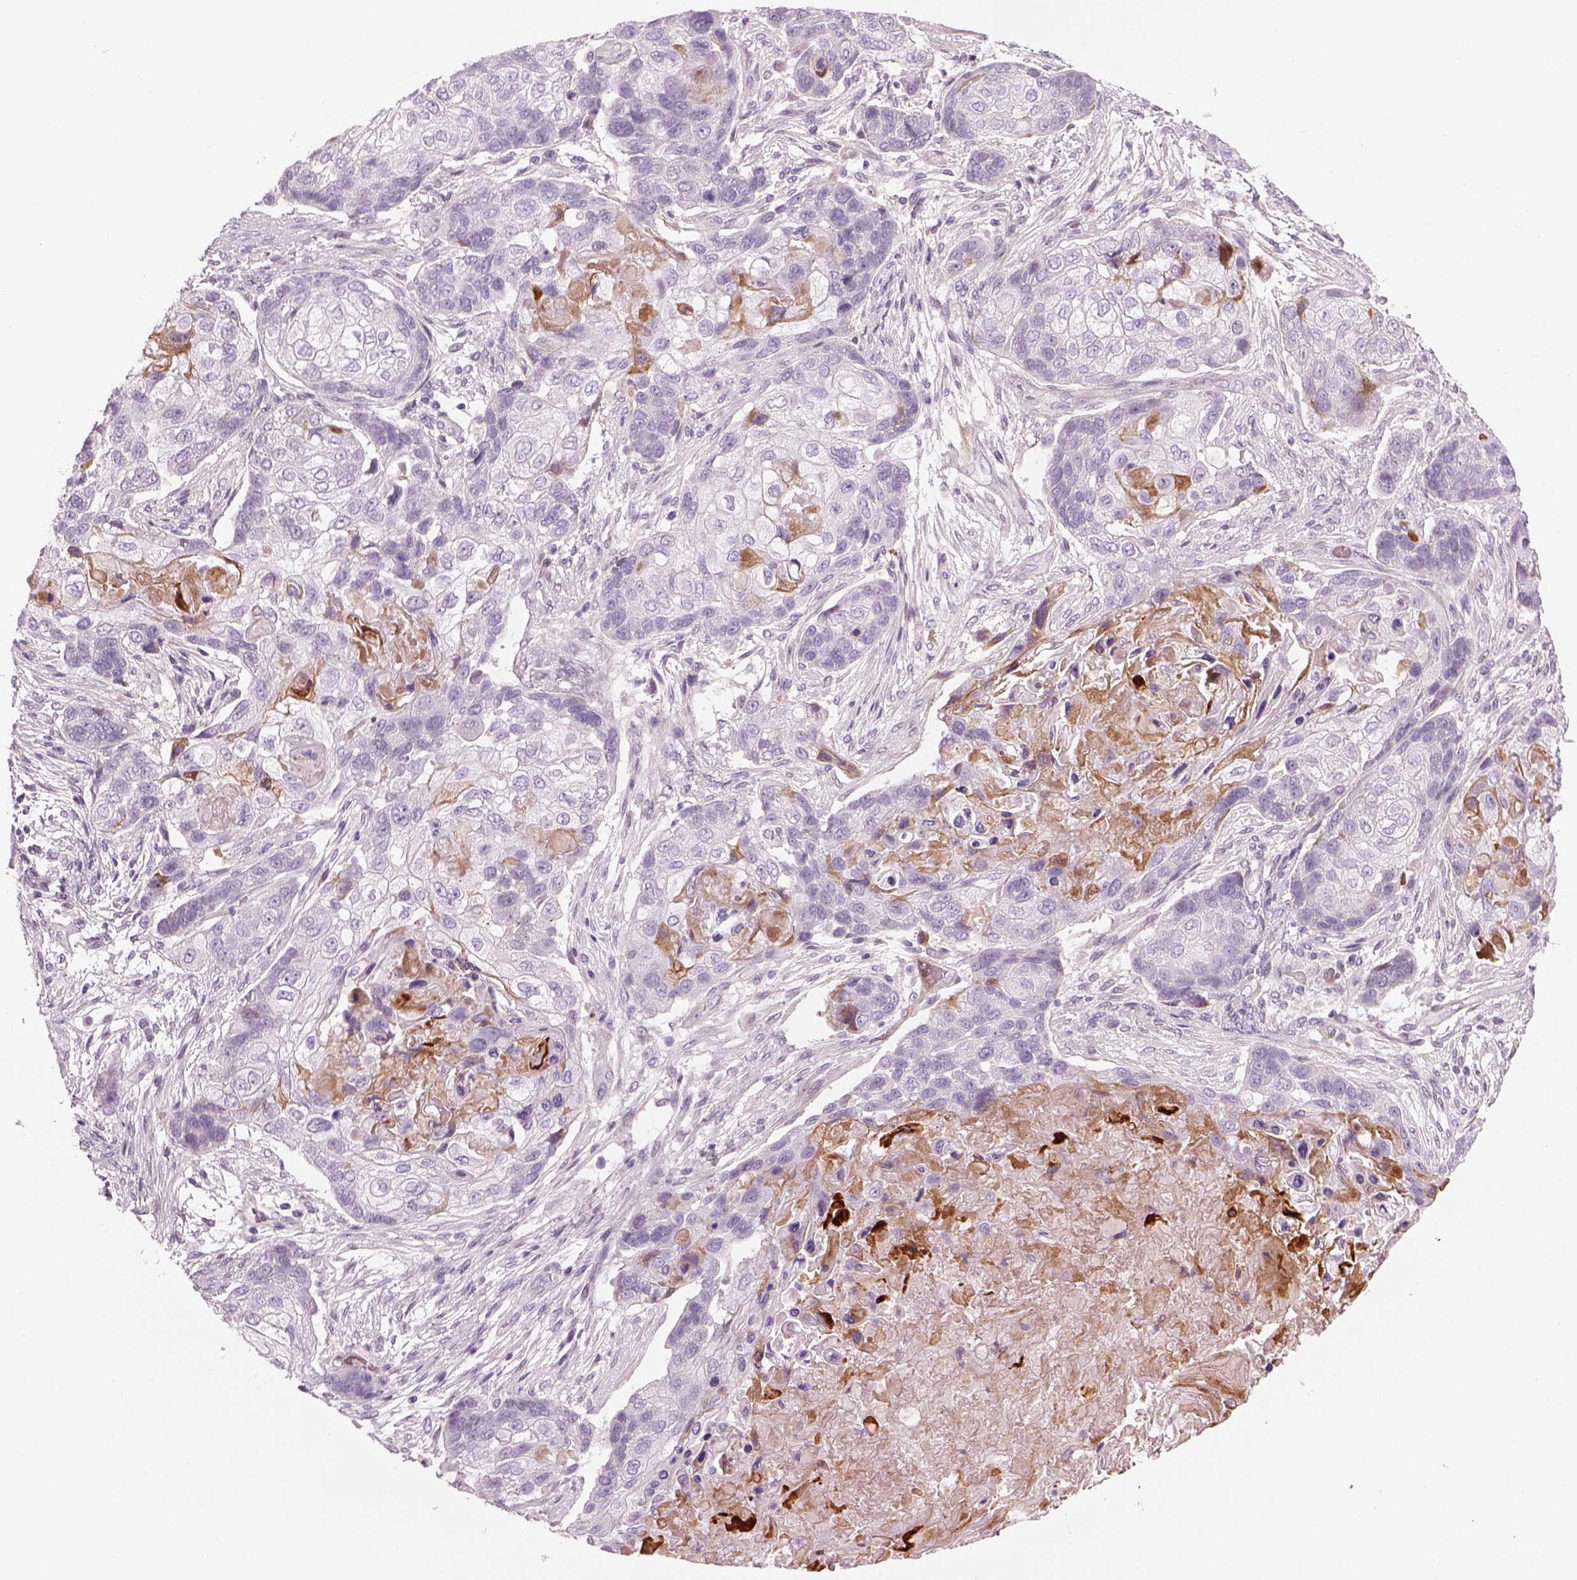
{"staining": {"intensity": "negative", "quantity": "none", "location": "none"}, "tissue": "lung cancer", "cell_type": "Tumor cells", "image_type": "cancer", "snomed": [{"axis": "morphology", "description": "Squamous cell carcinoma, NOS"}, {"axis": "topography", "description": "Lung"}], "caption": "There is no significant expression in tumor cells of lung squamous cell carcinoma.", "gene": "PABPC1L2B", "patient": {"sex": "male", "age": 69}}